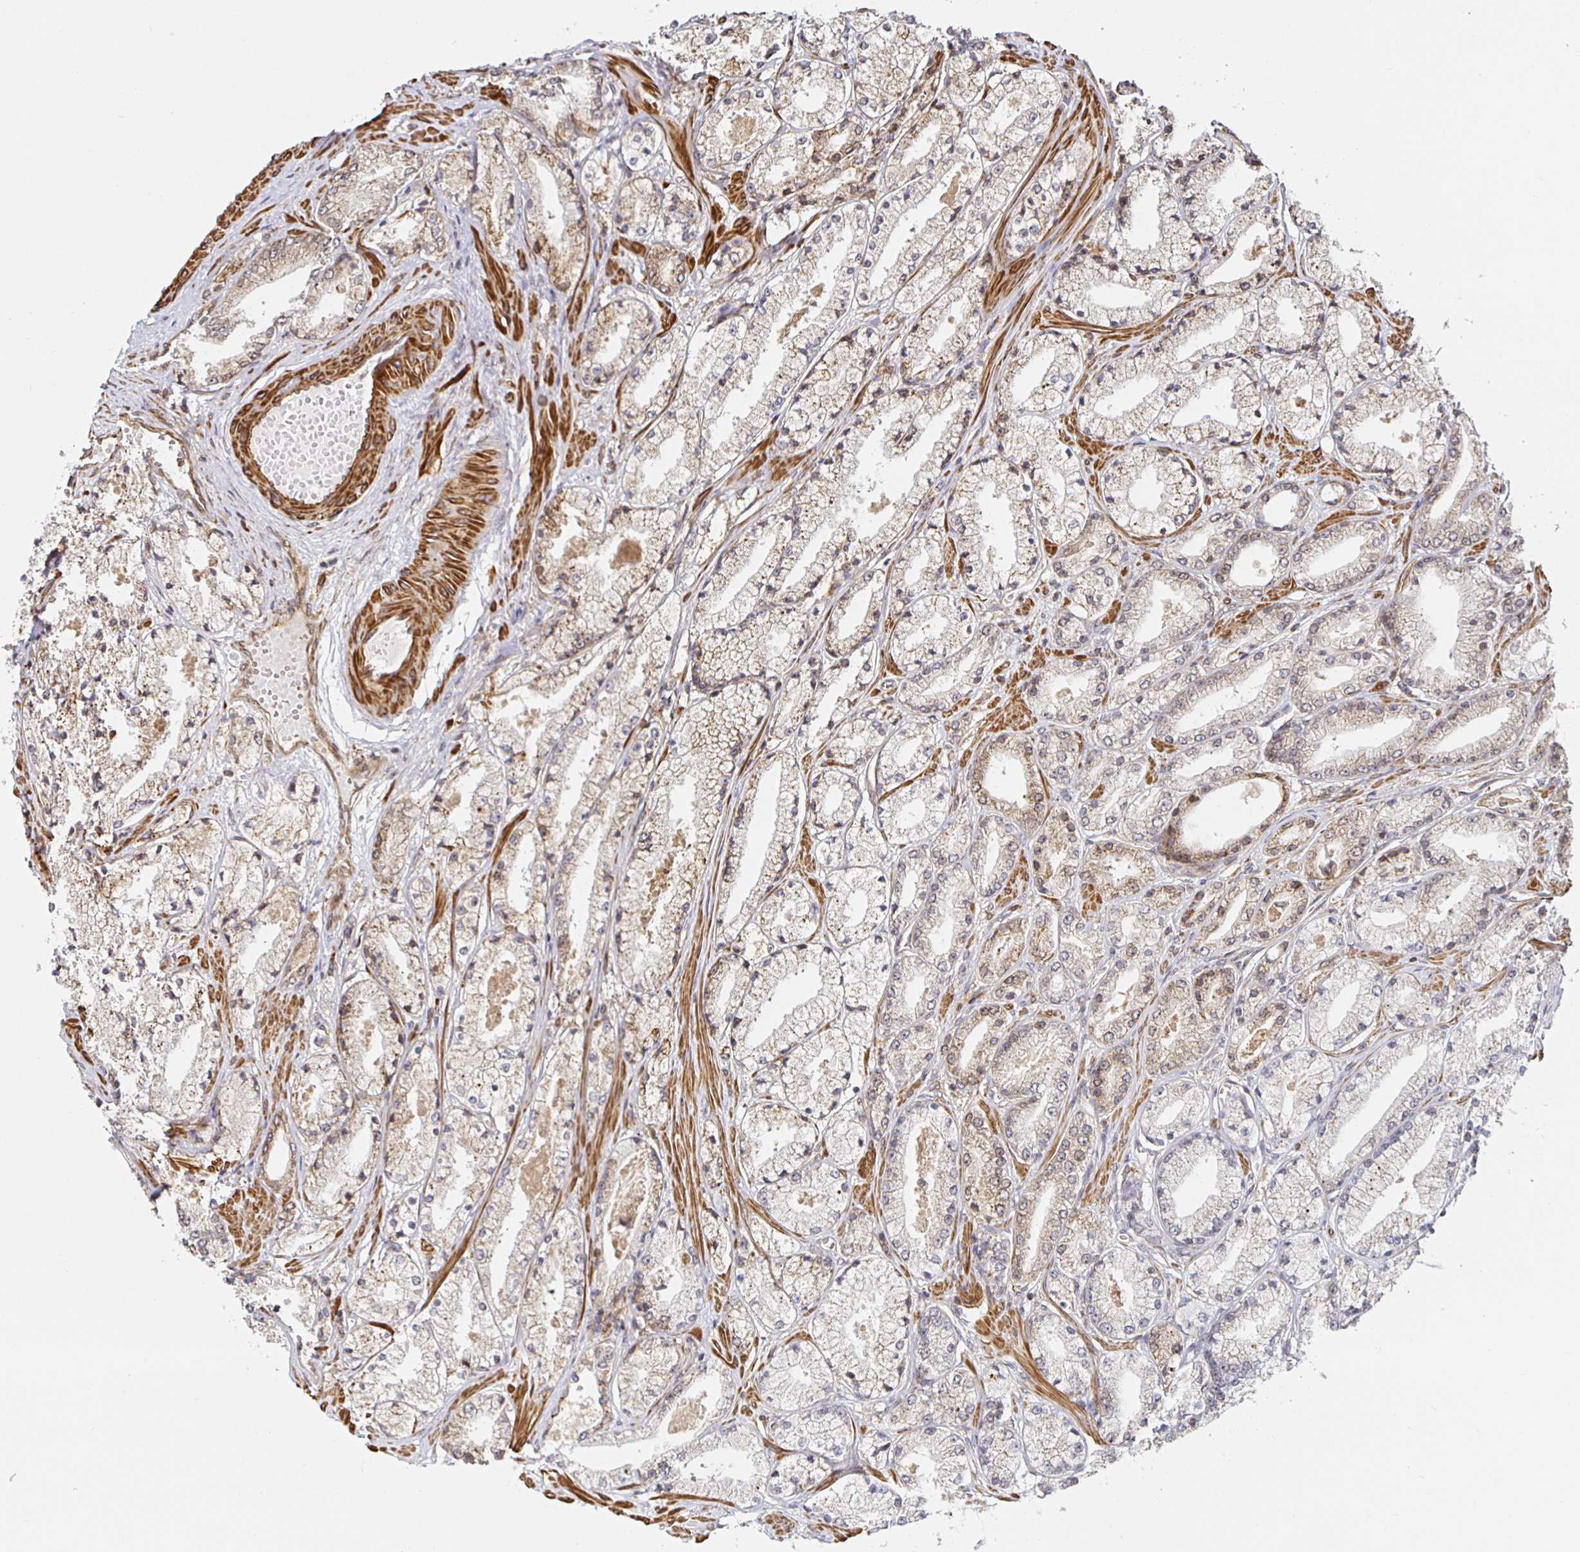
{"staining": {"intensity": "weak", "quantity": "<25%", "location": "cytoplasmic/membranous"}, "tissue": "prostate cancer", "cell_type": "Tumor cells", "image_type": "cancer", "snomed": [{"axis": "morphology", "description": "Adenocarcinoma, High grade"}, {"axis": "topography", "description": "Prostate"}], "caption": "Human prostate adenocarcinoma (high-grade) stained for a protein using immunohistochemistry (IHC) demonstrates no staining in tumor cells.", "gene": "STRAP", "patient": {"sex": "male", "age": 63}}